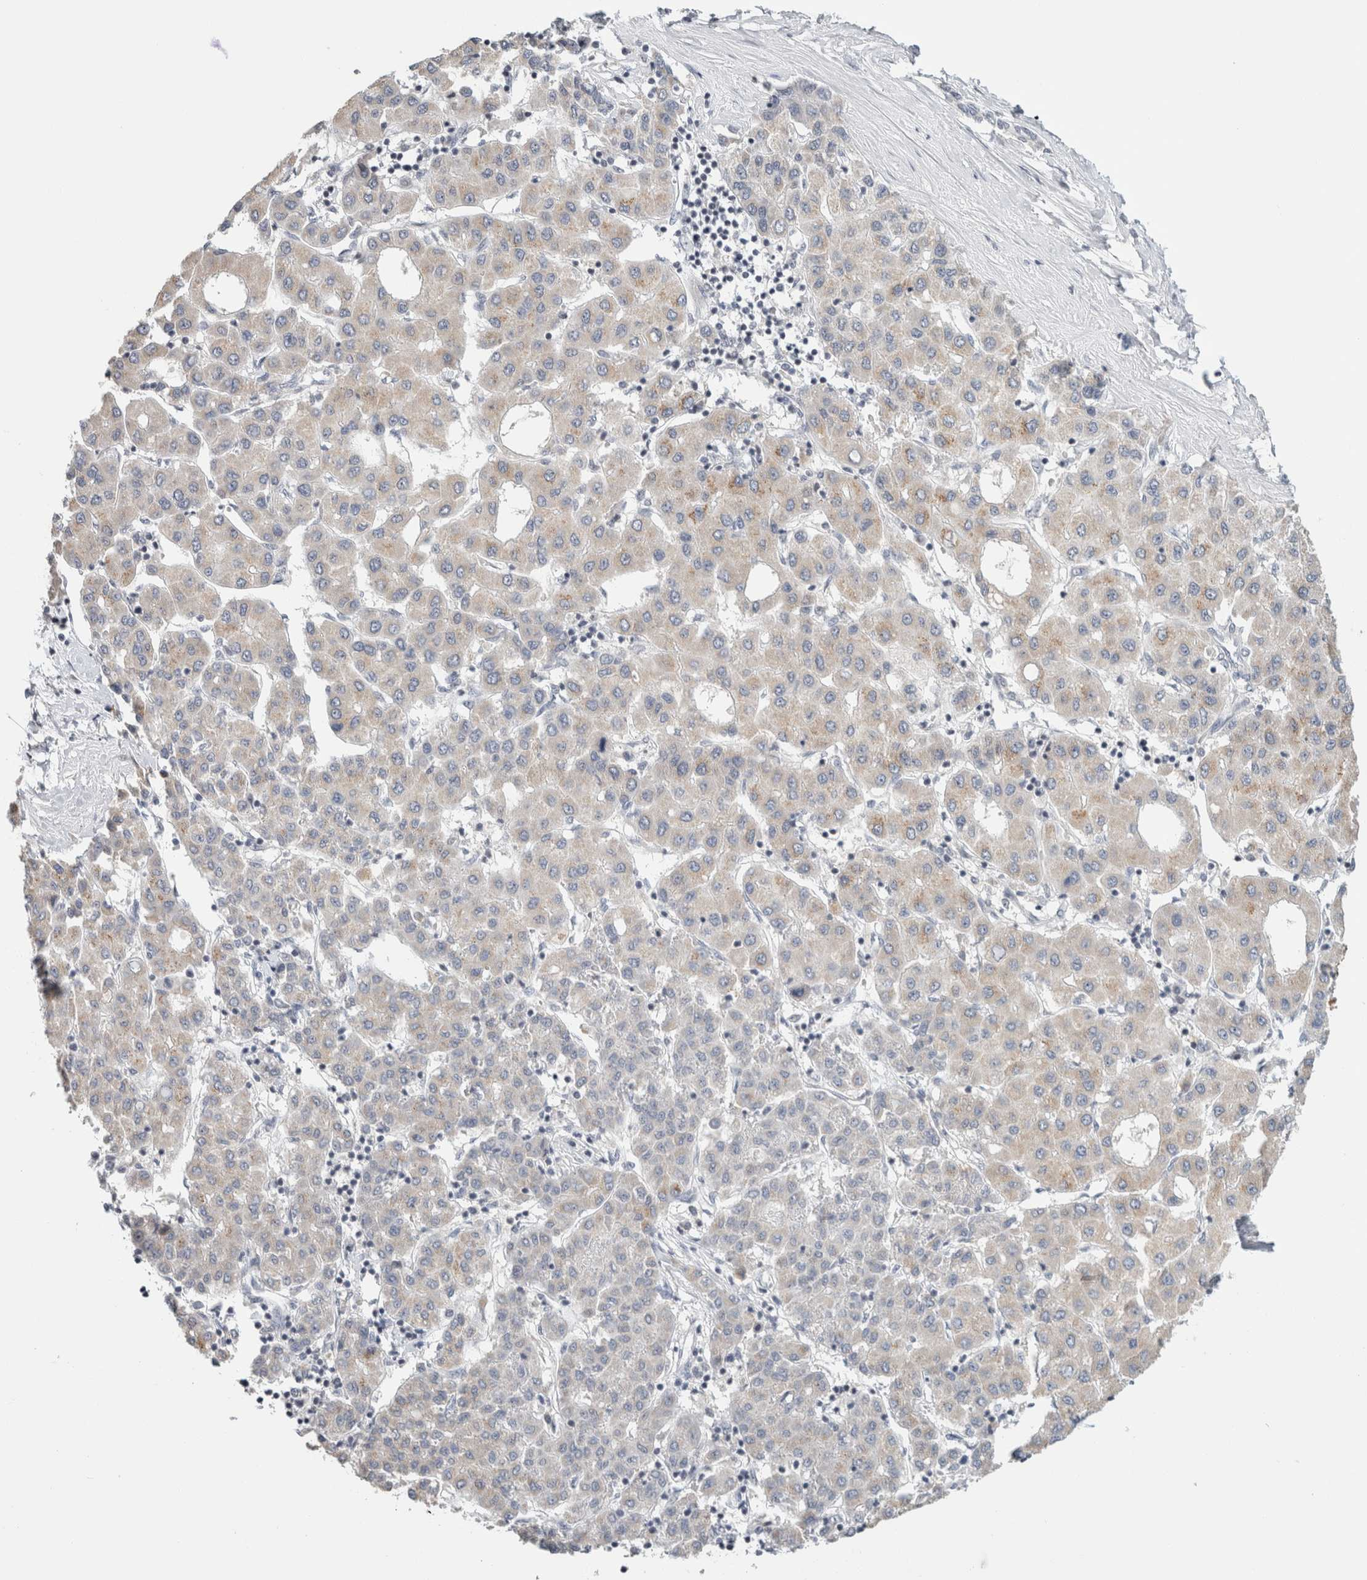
{"staining": {"intensity": "weak", "quantity": "<25%", "location": "cytoplasmic/membranous"}, "tissue": "liver cancer", "cell_type": "Tumor cells", "image_type": "cancer", "snomed": [{"axis": "morphology", "description": "Carcinoma, Hepatocellular, NOS"}, {"axis": "topography", "description": "Liver"}], "caption": "Tumor cells show no significant positivity in liver cancer (hepatocellular carcinoma).", "gene": "CRAT", "patient": {"sex": "male", "age": 65}}